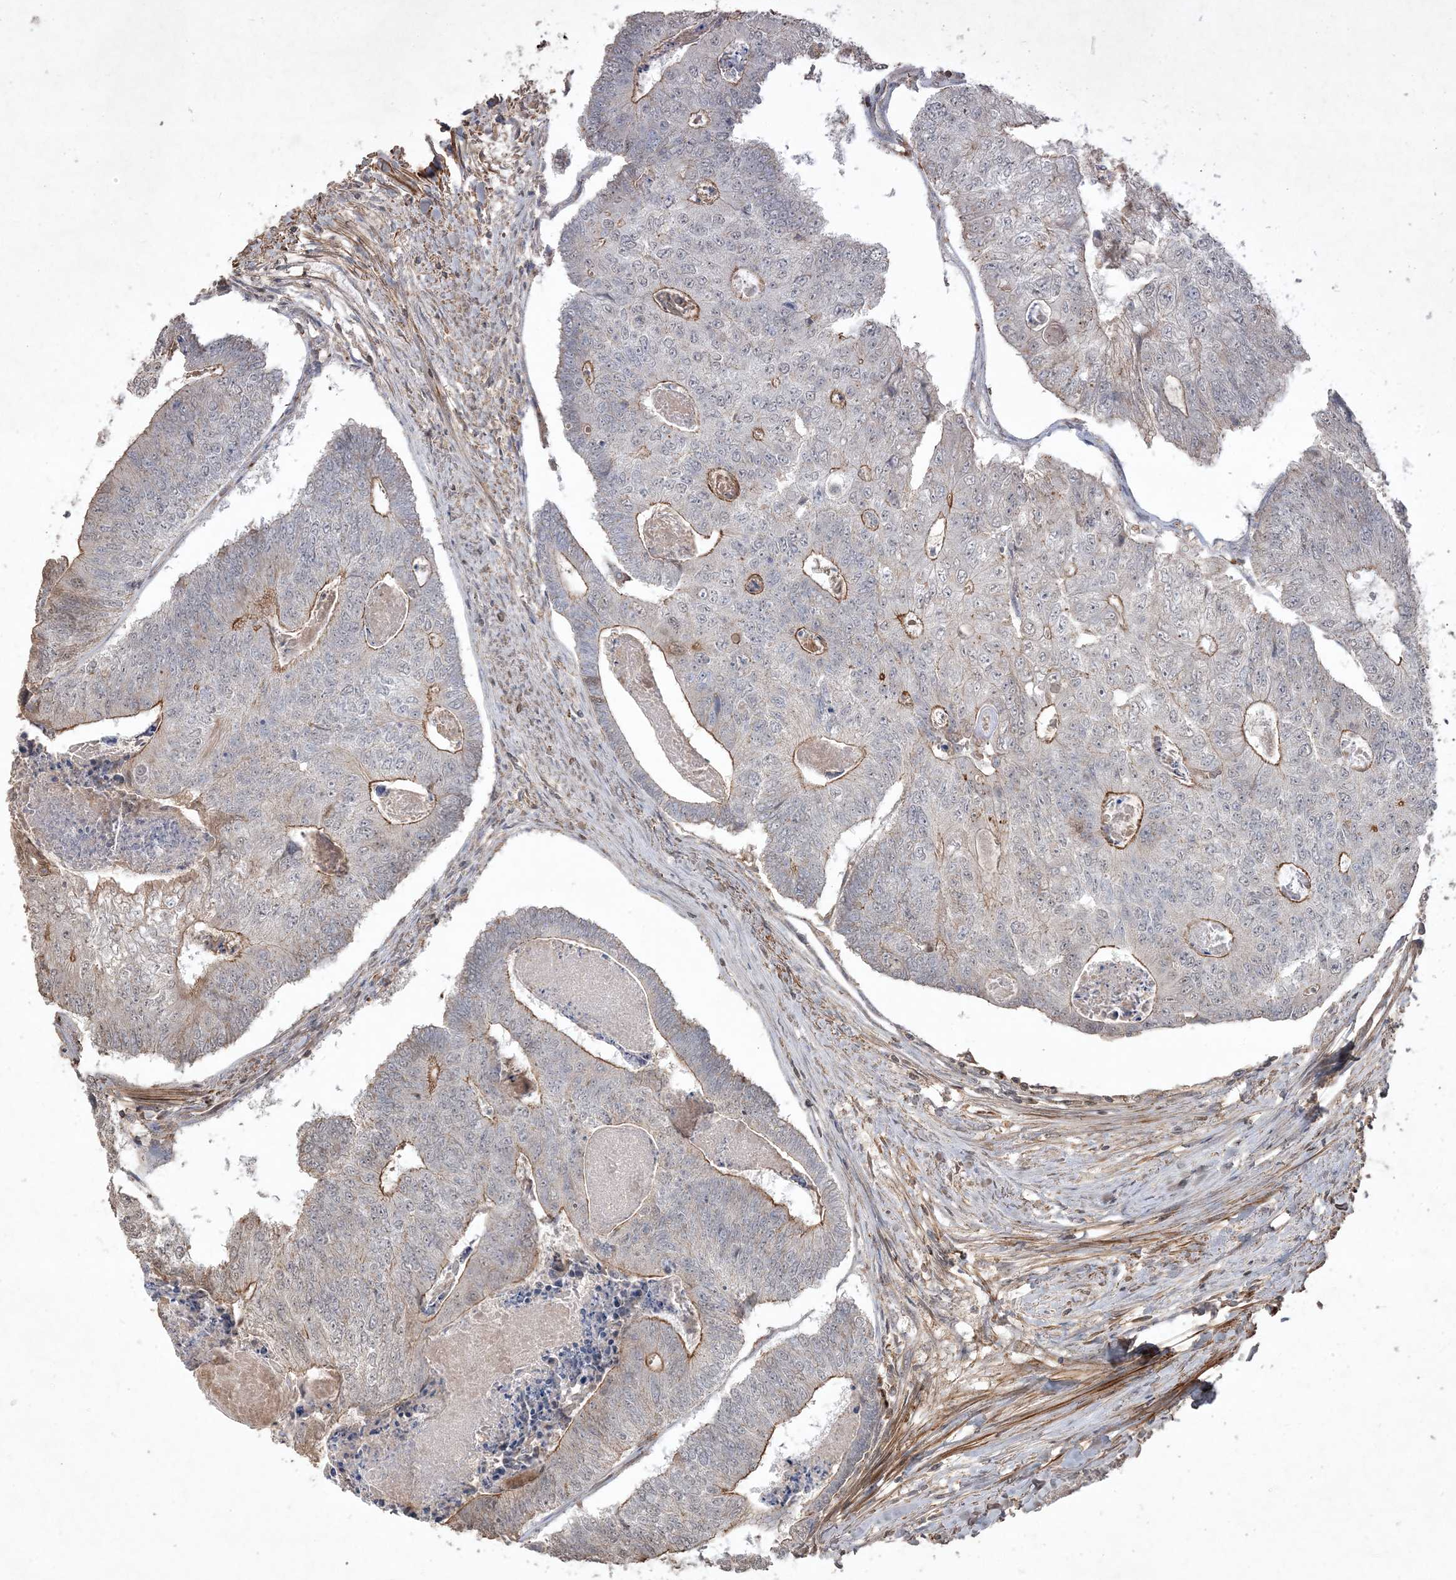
{"staining": {"intensity": "moderate", "quantity": "25%-75%", "location": "cytoplasmic/membranous"}, "tissue": "colorectal cancer", "cell_type": "Tumor cells", "image_type": "cancer", "snomed": [{"axis": "morphology", "description": "Adenocarcinoma, NOS"}, {"axis": "topography", "description": "Colon"}], "caption": "Tumor cells display medium levels of moderate cytoplasmic/membranous staining in about 25%-75% of cells in human colorectal cancer (adenocarcinoma).", "gene": "PRRT3", "patient": {"sex": "female", "age": 67}}